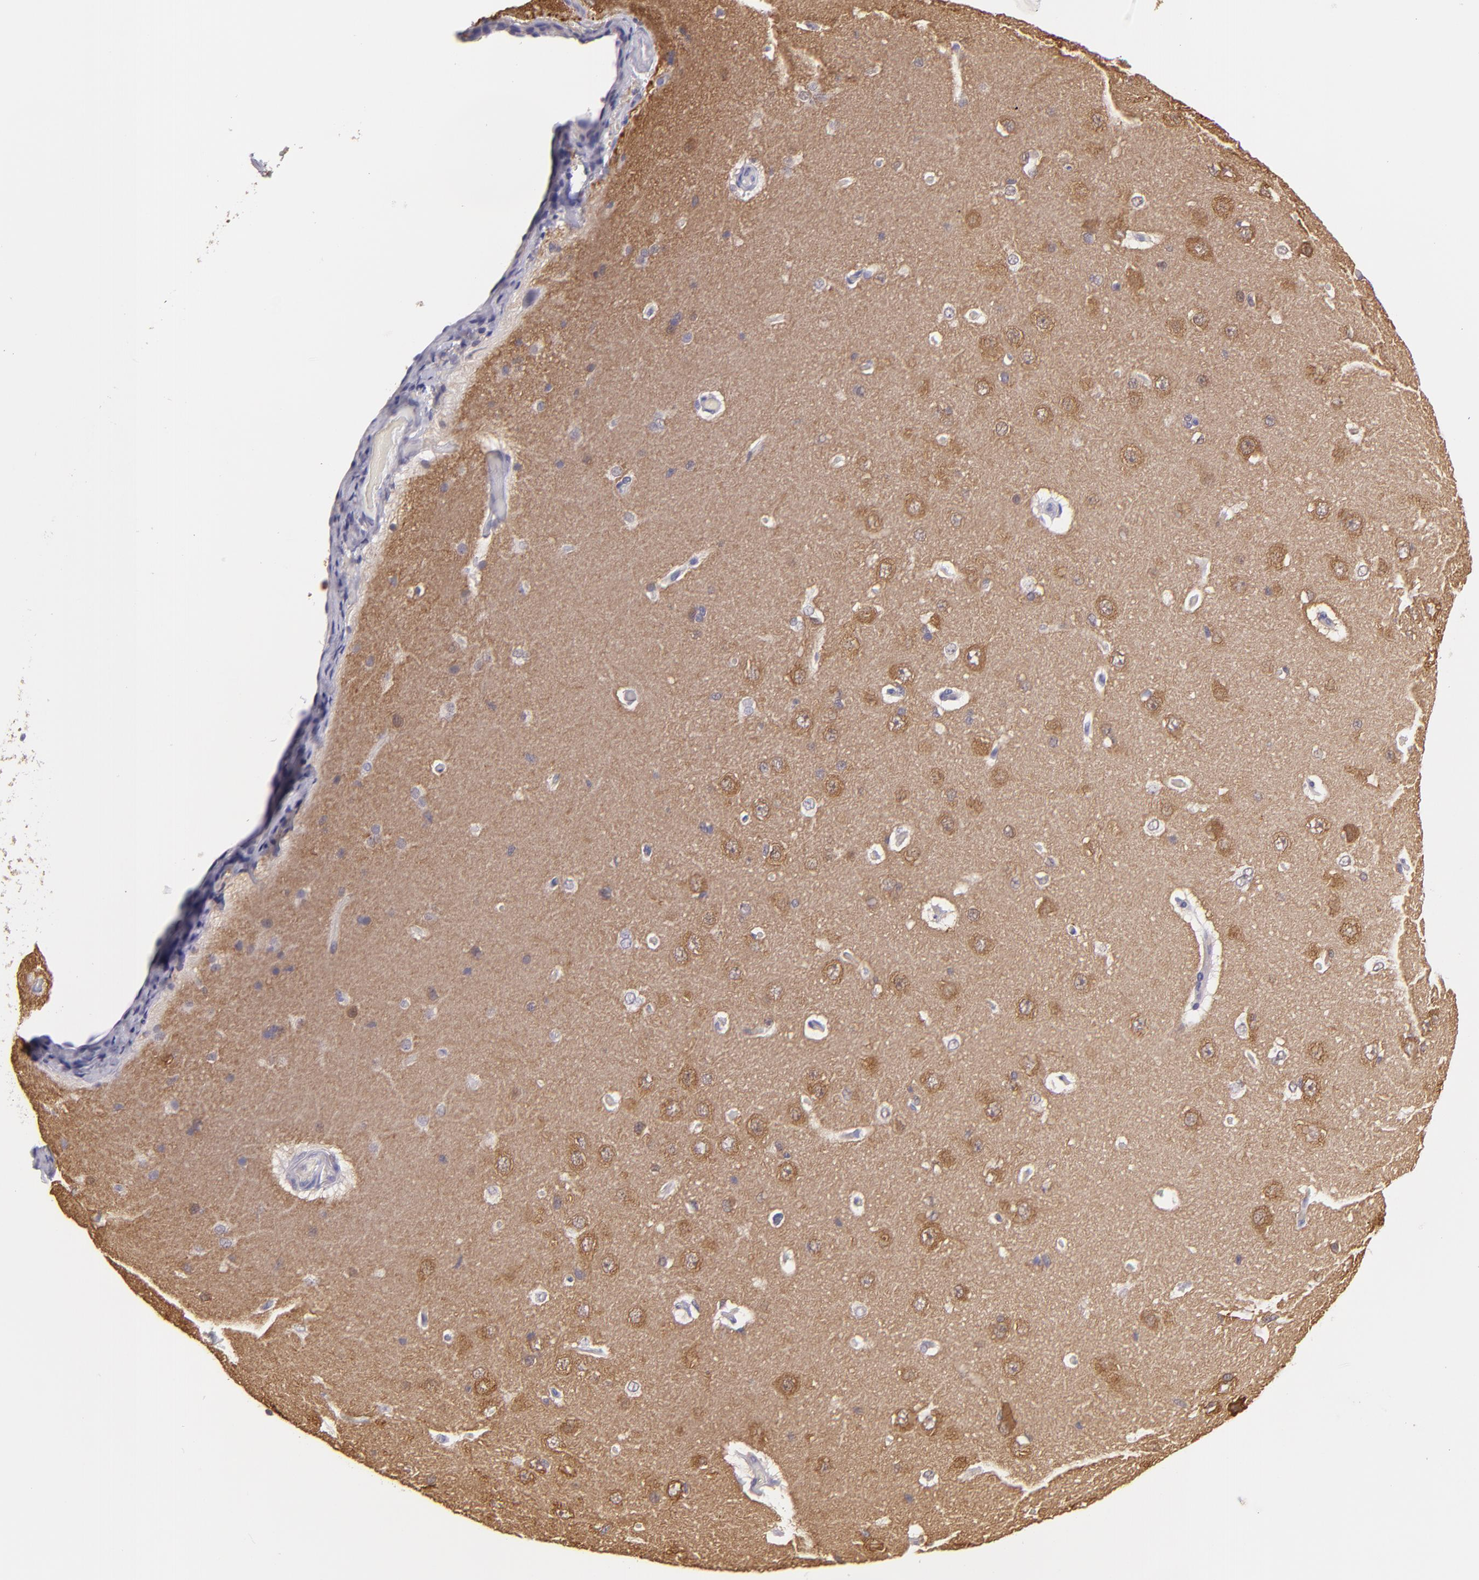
{"staining": {"intensity": "negative", "quantity": "none", "location": "none"}, "tissue": "cerebral cortex", "cell_type": "Endothelial cells", "image_type": "normal", "snomed": [{"axis": "morphology", "description": "Normal tissue, NOS"}, {"axis": "topography", "description": "Cerebral cortex"}], "caption": "The micrograph displays no significant expression in endothelial cells of cerebral cortex. (DAB (3,3'-diaminobenzidine) IHC, high magnification).", "gene": "HSPH1", "patient": {"sex": "female", "age": 45}}